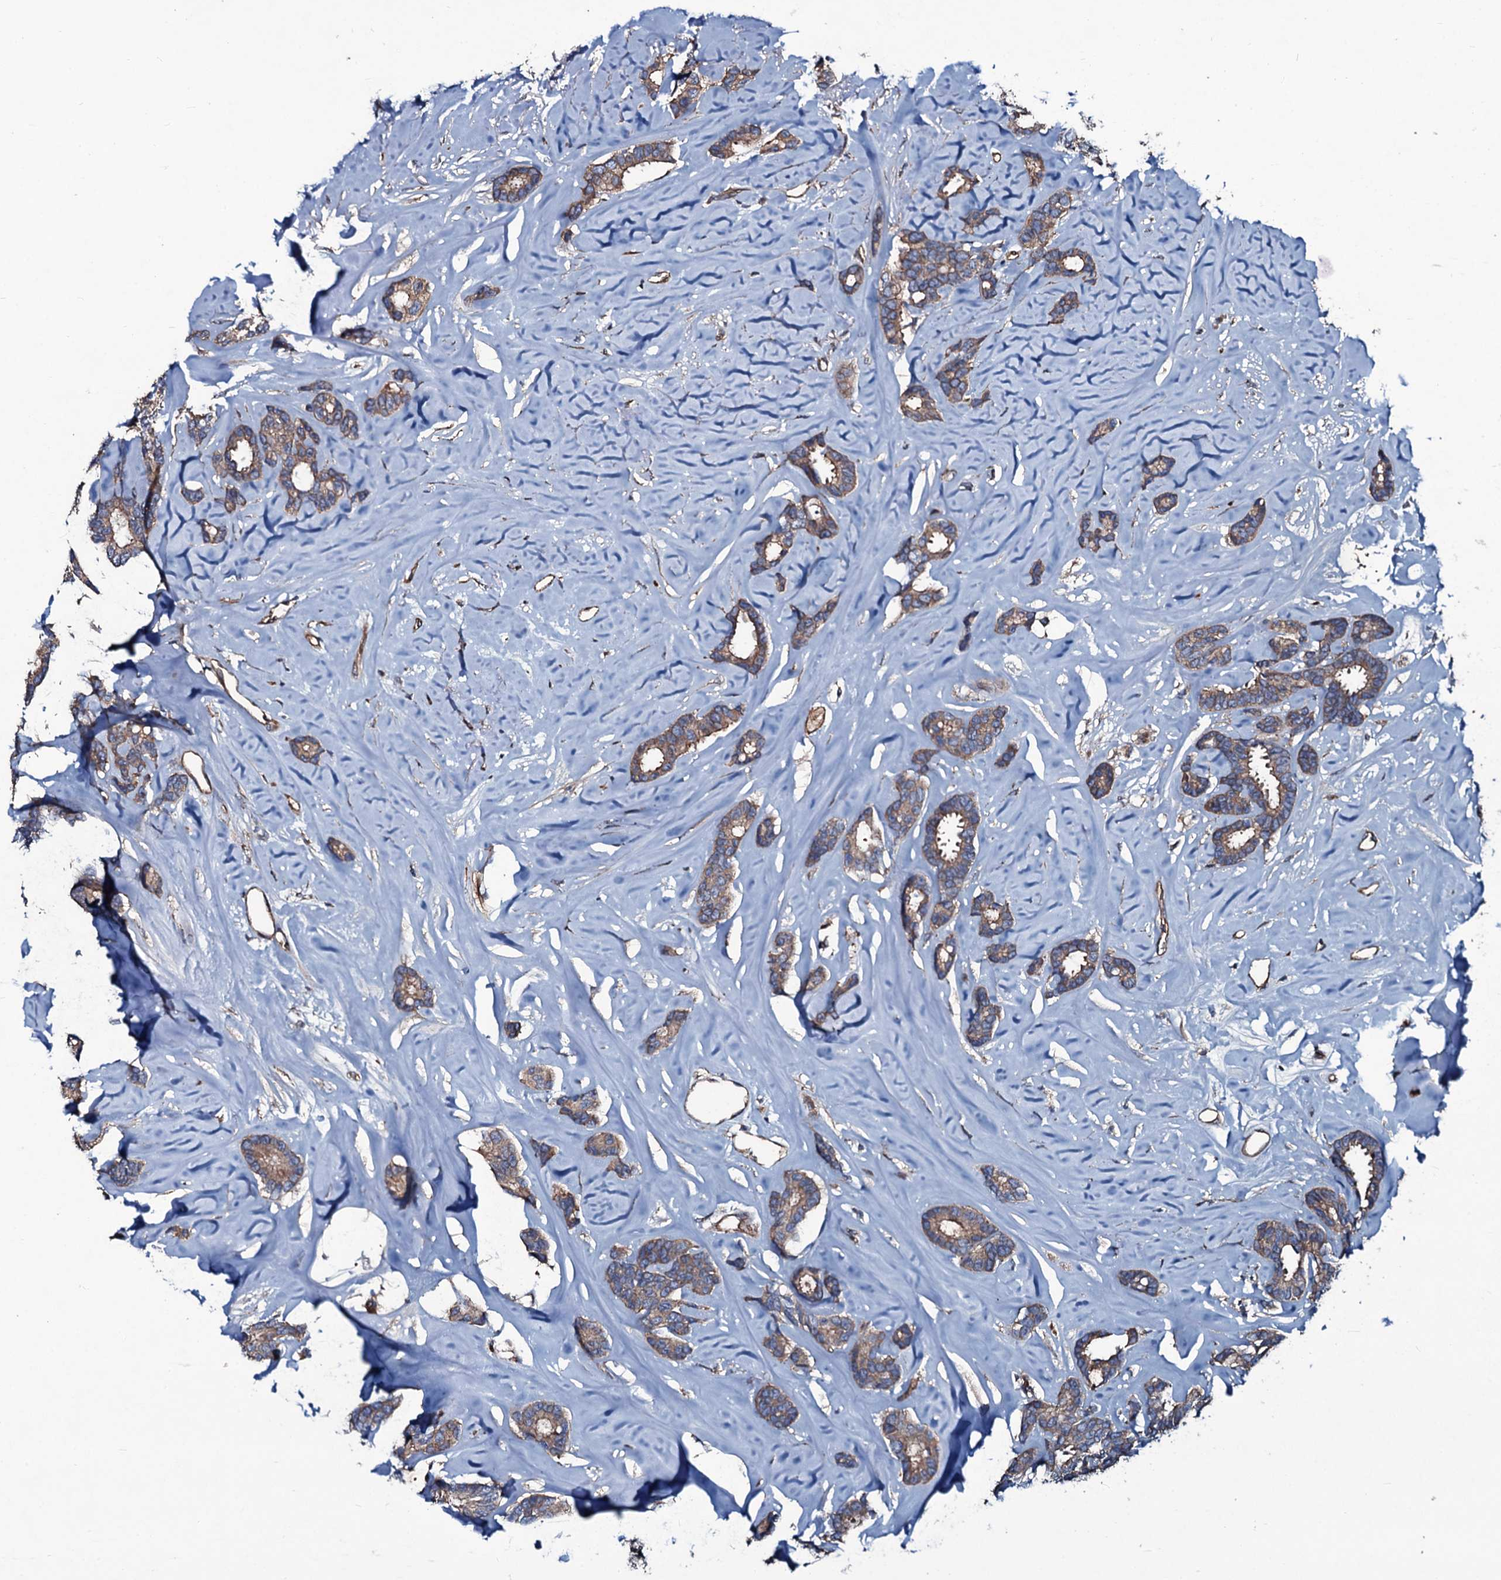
{"staining": {"intensity": "moderate", "quantity": ">75%", "location": "cytoplasmic/membranous"}, "tissue": "breast cancer", "cell_type": "Tumor cells", "image_type": "cancer", "snomed": [{"axis": "morphology", "description": "Duct carcinoma"}, {"axis": "topography", "description": "Breast"}], "caption": "Immunohistochemistry (IHC) histopathology image of breast cancer (intraductal carcinoma) stained for a protein (brown), which demonstrates medium levels of moderate cytoplasmic/membranous expression in about >75% of tumor cells.", "gene": "DMAC2", "patient": {"sex": "female", "age": 87}}